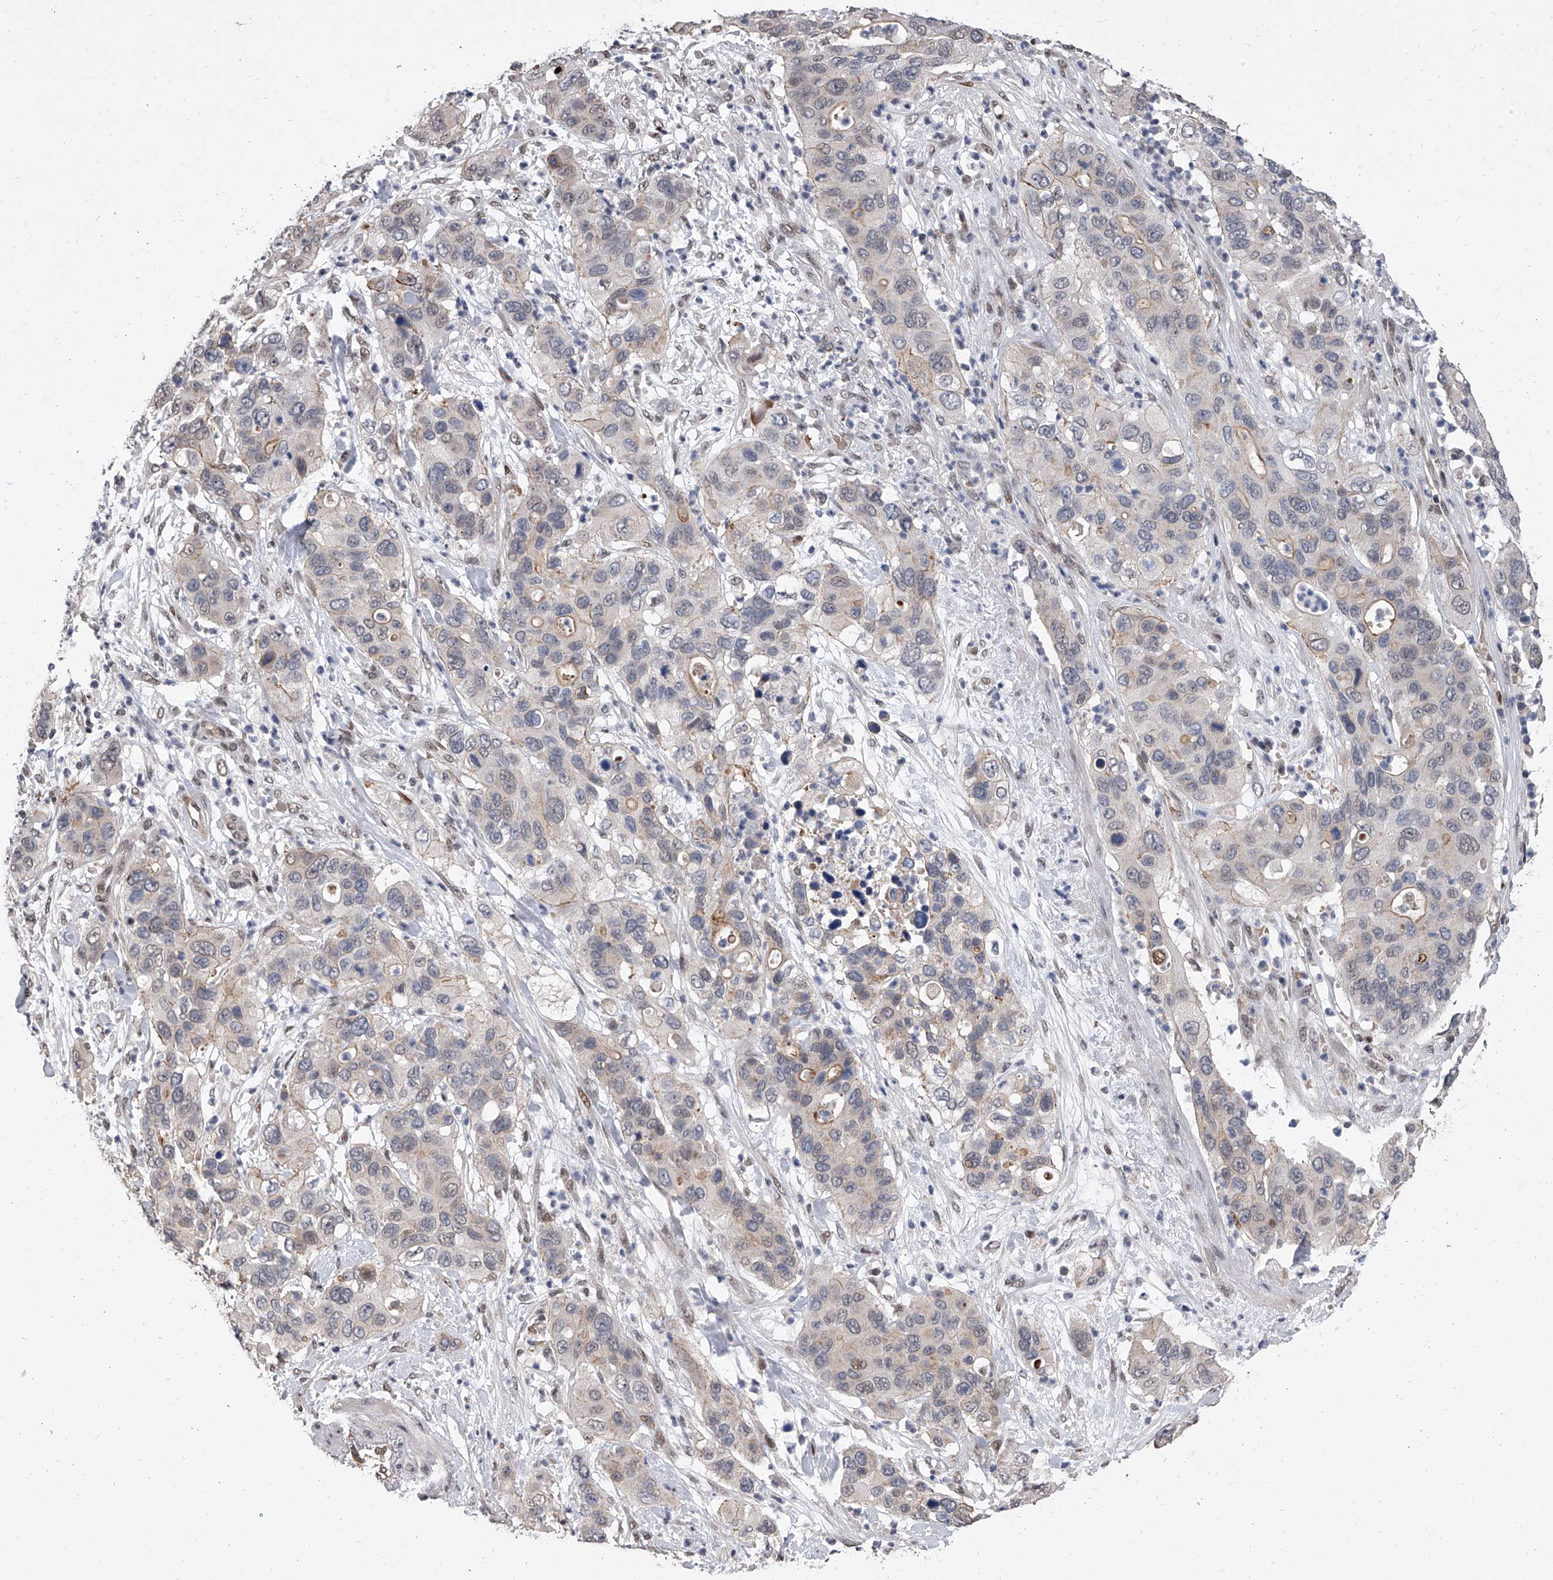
{"staining": {"intensity": "weak", "quantity": "<25%", "location": "cytoplasmic/membranous"}, "tissue": "pancreatic cancer", "cell_type": "Tumor cells", "image_type": "cancer", "snomed": [{"axis": "morphology", "description": "Adenocarcinoma, NOS"}, {"axis": "topography", "description": "Pancreas"}], "caption": "Immunohistochemistry histopathology image of human pancreatic adenocarcinoma stained for a protein (brown), which exhibits no positivity in tumor cells. (DAB immunohistochemistry, high magnification).", "gene": "ZNF426", "patient": {"sex": "female", "age": 71}}